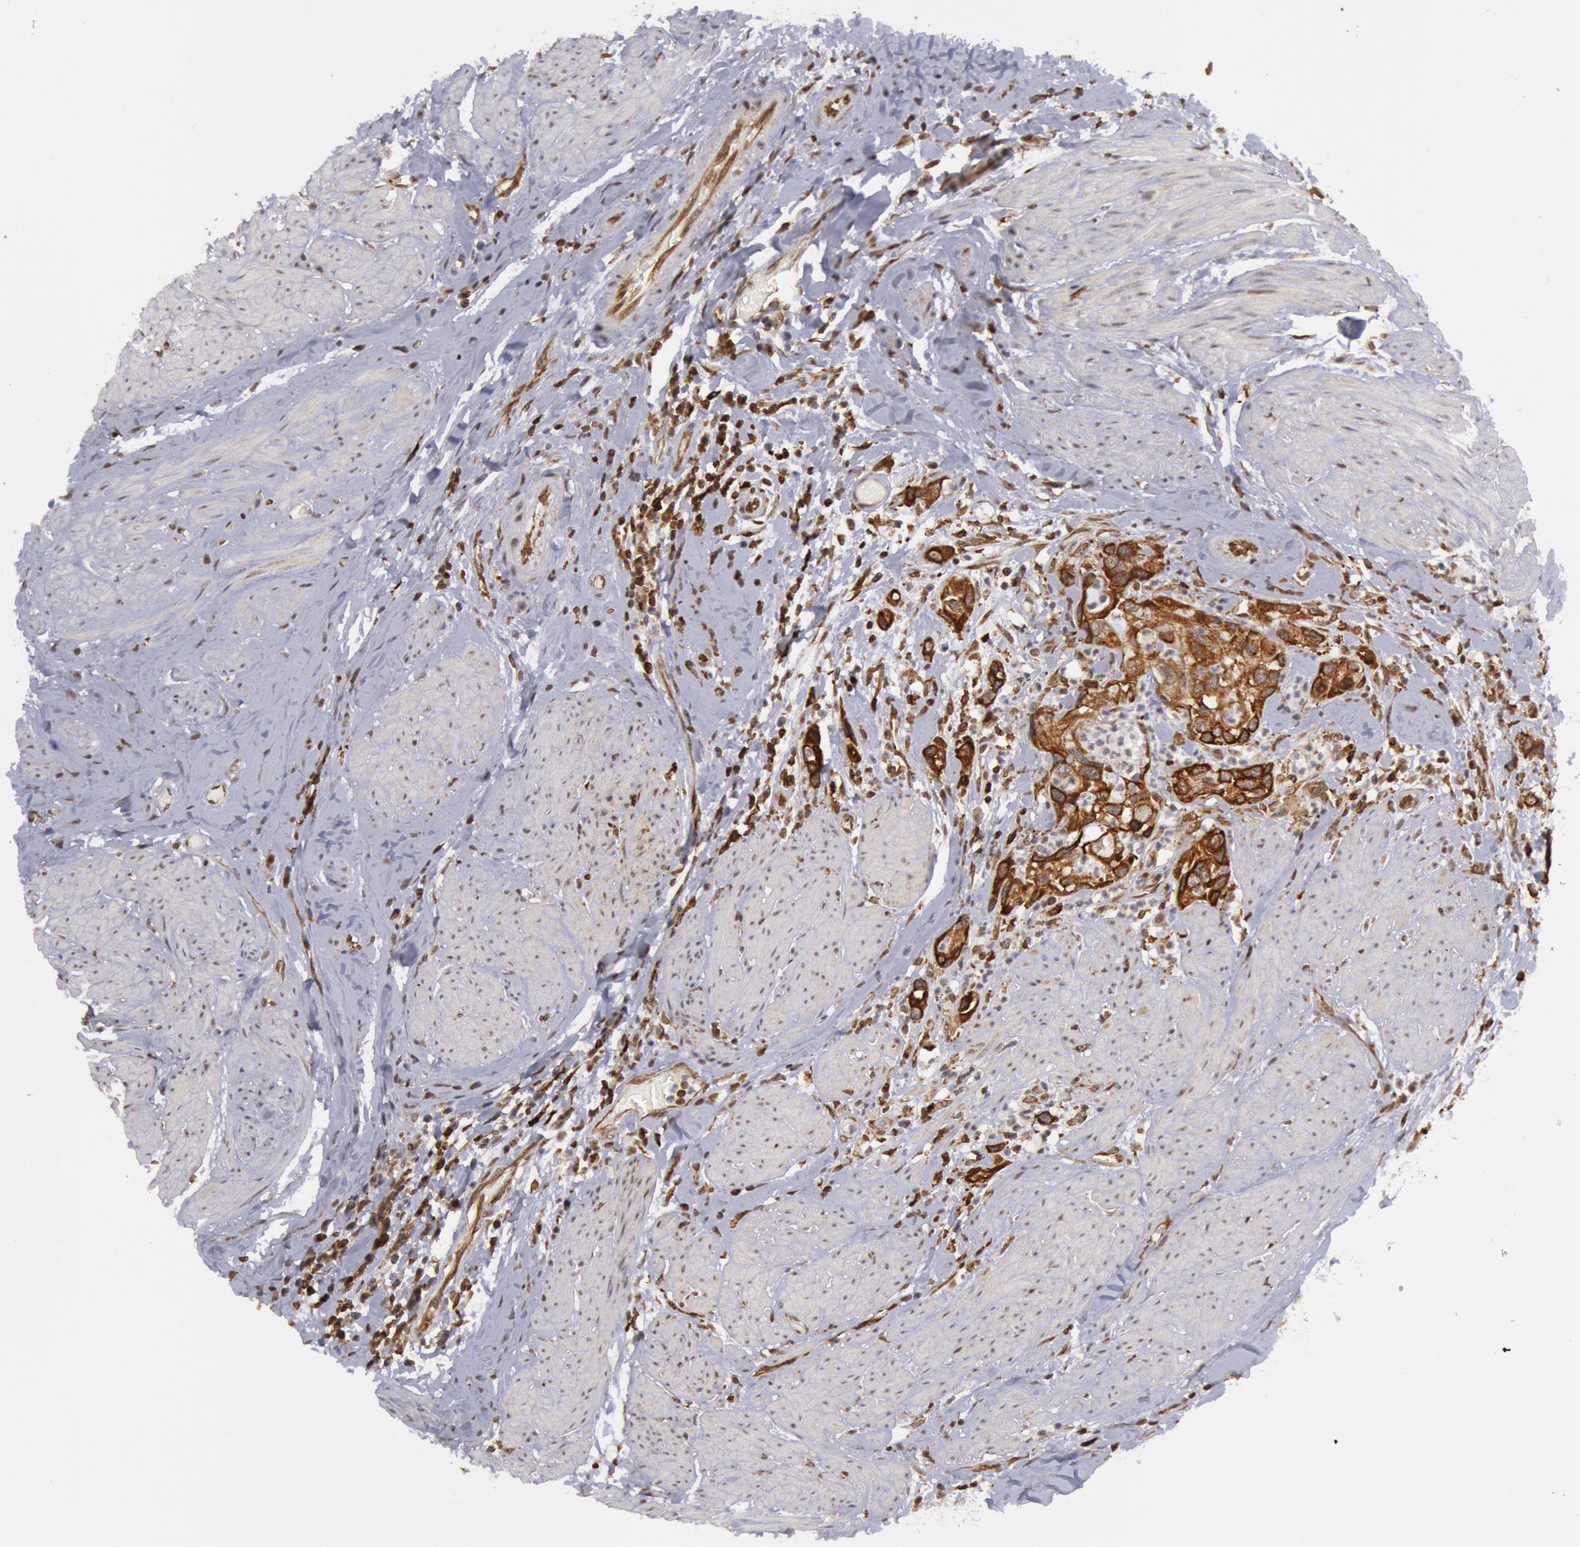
{"staining": {"intensity": "strong", "quantity": ">75%", "location": "cytoplasmic/membranous"}, "tissue": "urothelial cancer", "cell_type": "Tumor cells", "image_type": "cancer", "snomed": [{"axis": "morphology", "description": "Urothelial carcinoma, High grade"}, {"axis": "topography", "description": "Urinary bladder"}], "caption": "This is a micrograph of IHC staining of urothelial carcinoma (high-grade), which shows strong positivity in the cytoplasmic/membranous of tumor cells.", "gene": "TAP2", "patient": {"sex": "male", "age": 66}}